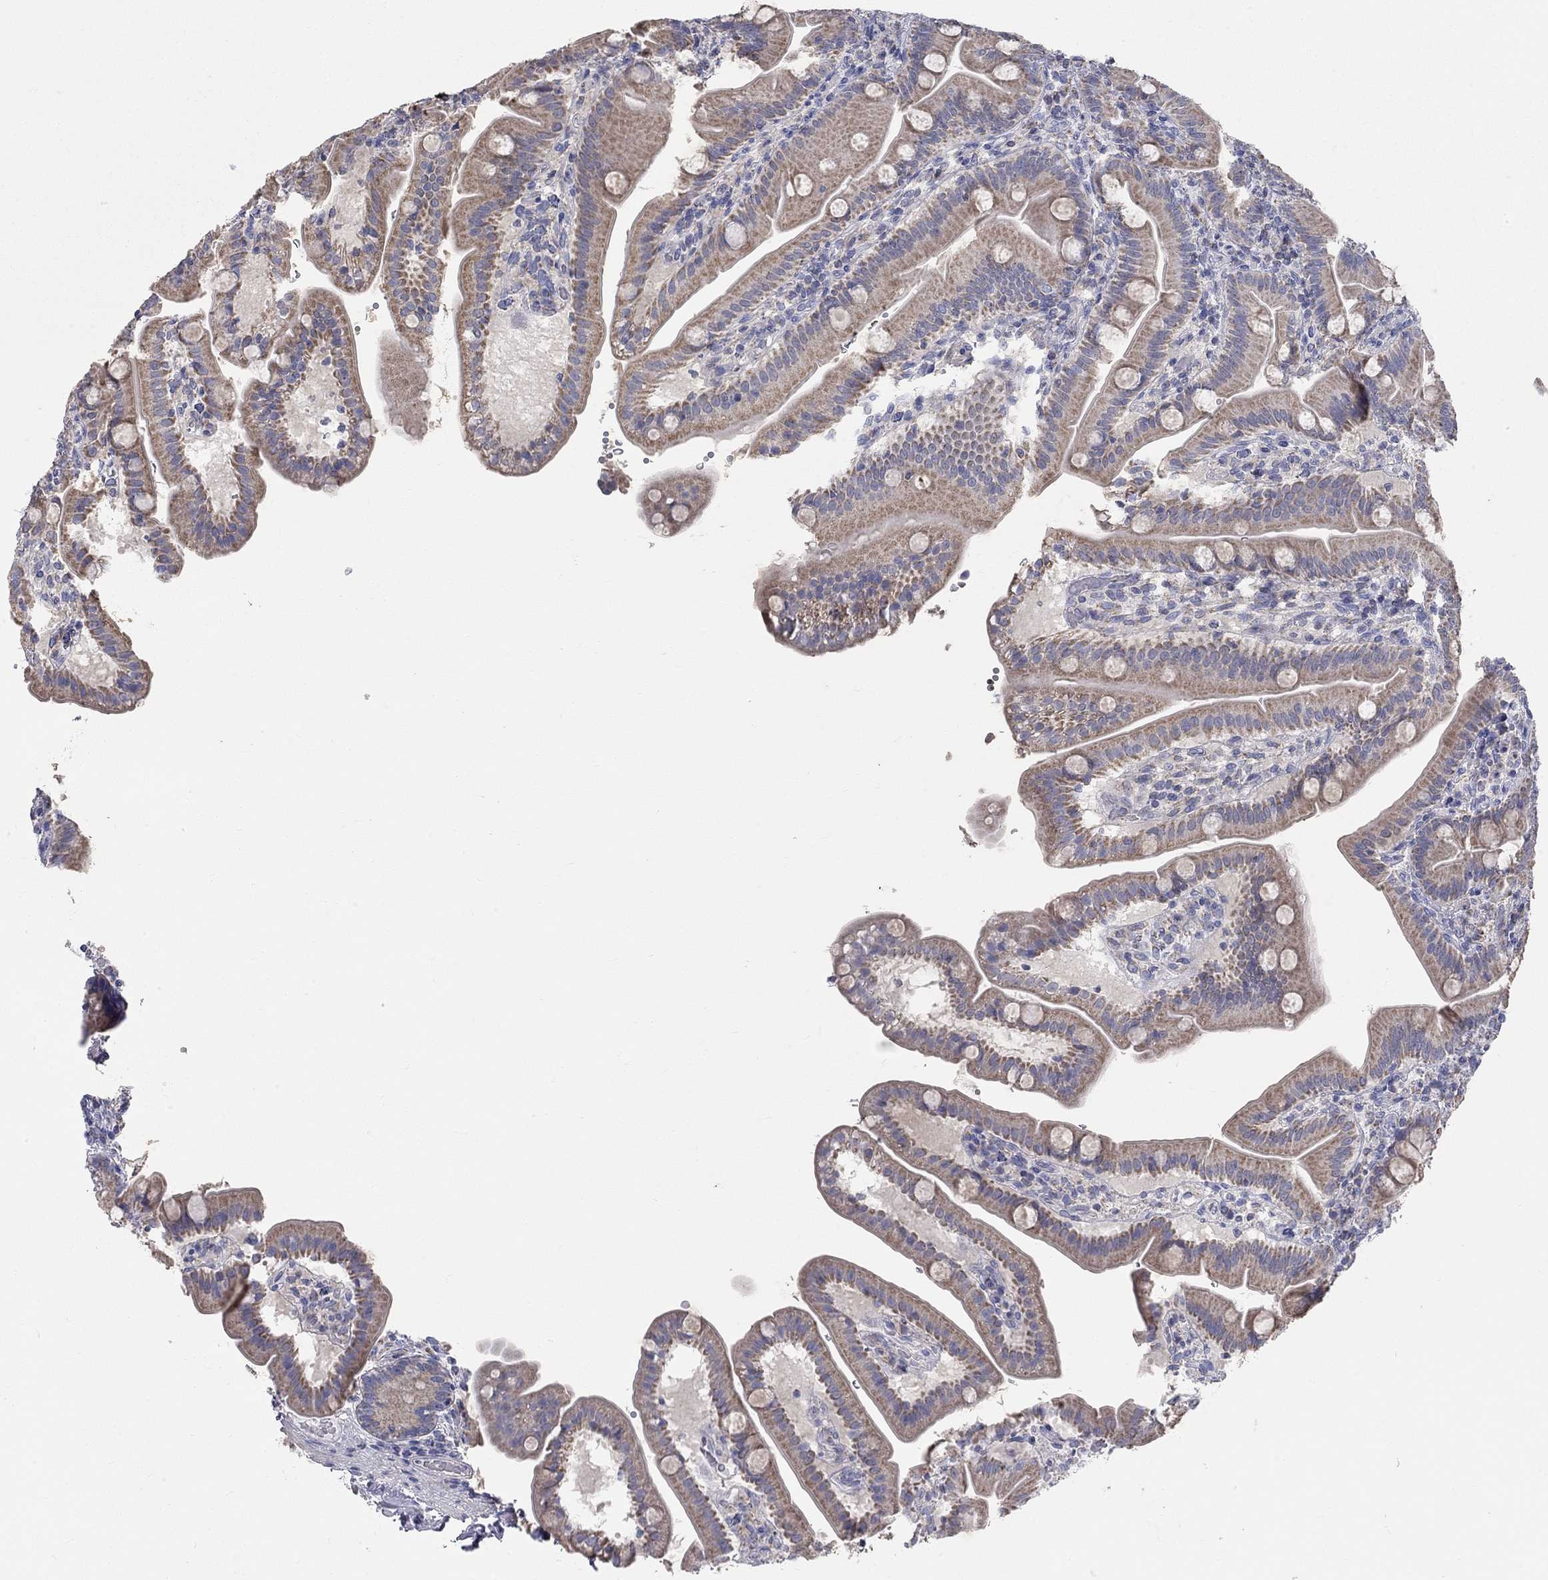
{"staining": {"intensity": "moderate", "quantity": "25%-75%", "location": "cytoplasmic/membranous"}, "tissue": "small intestine", "cell_type": "Glandular cells", "image_type": "normal", "snomed": [{"axis": "morphology", "description": "Normal tissue, NOS"}, {"axis": "topography", "description": "Small intestine"}], "caption": "Unremarkable small intestine displays moderate cytoplasmic/membranous staining in about 25%-75% of glandular cells The protein of interest is stained brown, and the nuclei are stained in blue (DAB IHC with brightfield microscopy, high magnification)..", "gene": "CFAP161", "patient": {"sex": "male", "age": 66}}